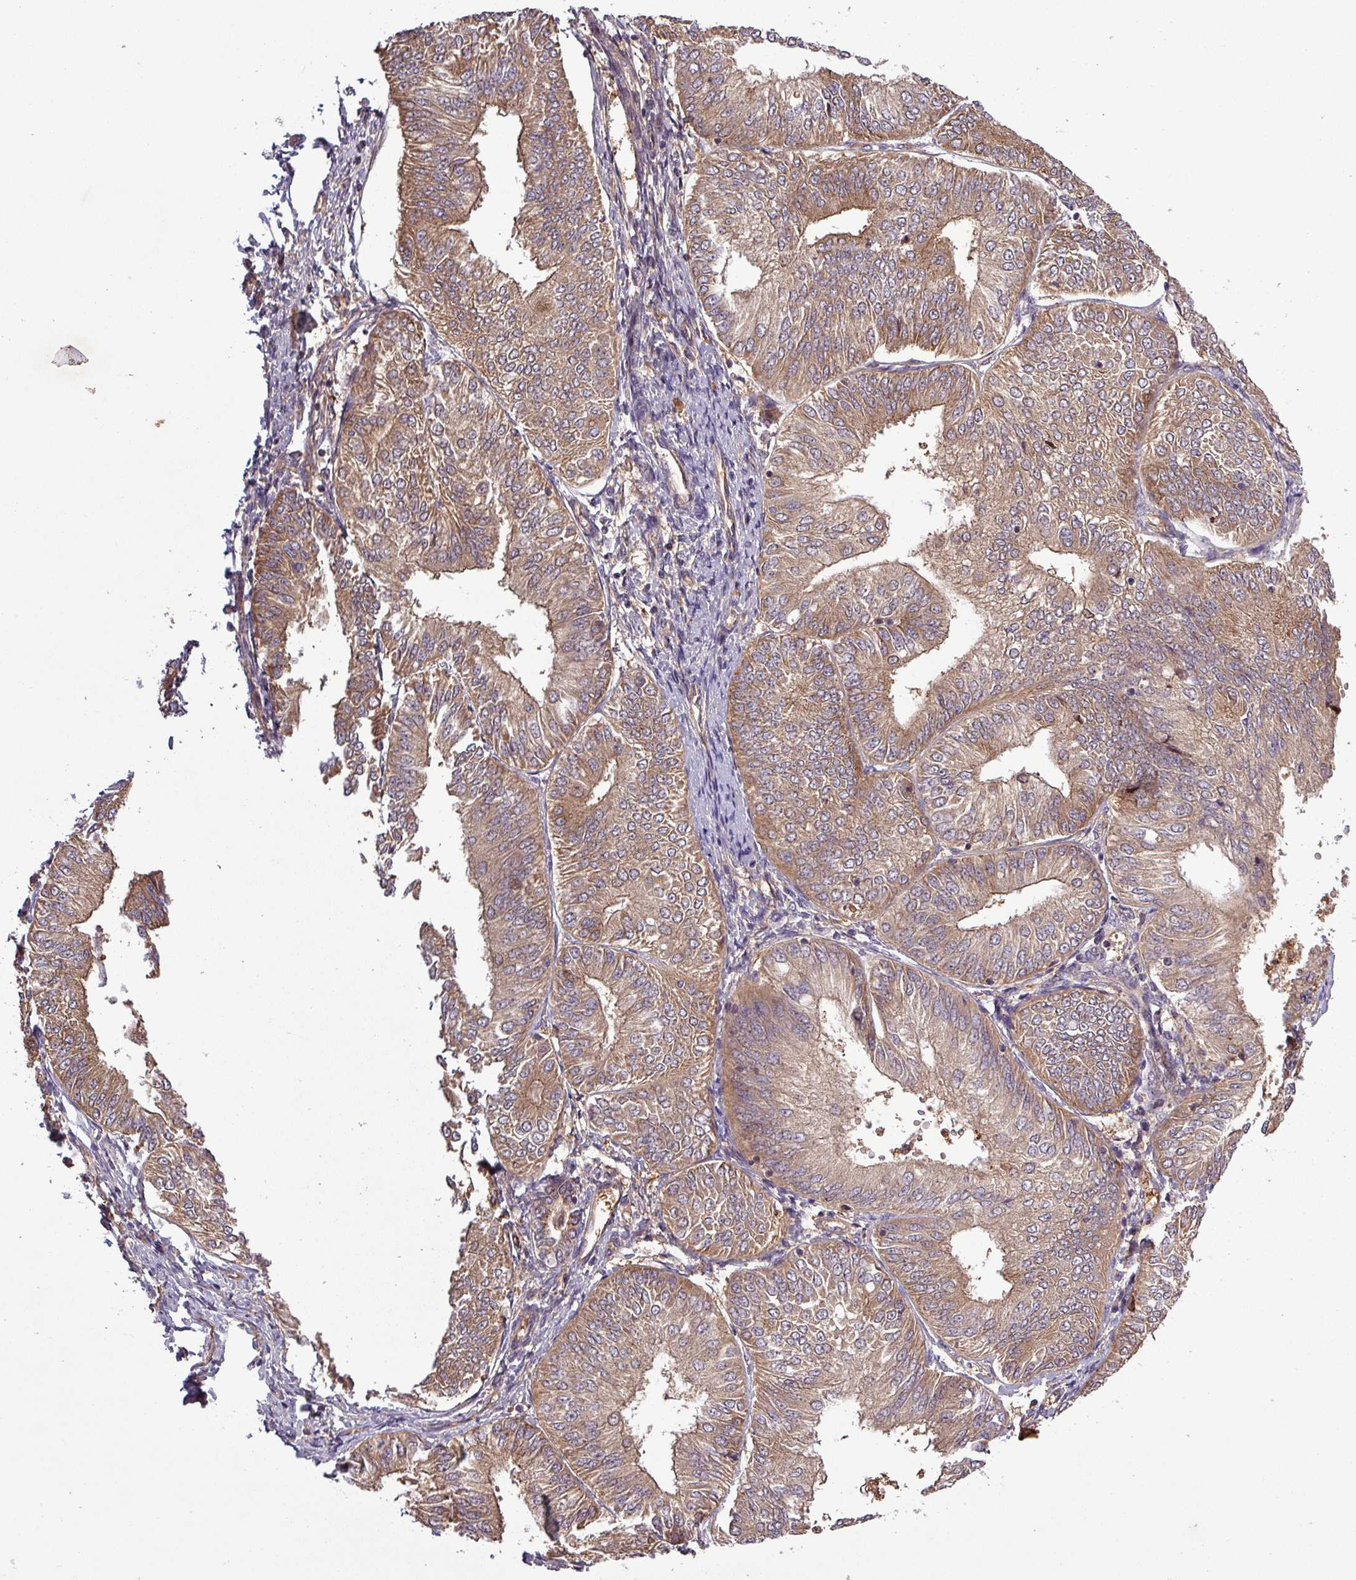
{"staining": {"intensity": "moderate", "quantity": ">75%", "location": "cytoplasmic/membranous"}, "tissue": "endometrial cancer", "cell_type": "Tumor cells", "image_type": "cancer", "snomed": [{"axis": "morphology", "description": "Adenocarcinoma, NOS"}, {"axis": "topography", "description": "Endometrium"}], "caption": "Tumor cells show medium levels of moderate cytoplasmic/membranous positivity in about >75% of cells in human adenocarcinoma (endometrial). The staining was performed using DAB (3,3'-diaminobenzidine), with brown indicating positive protein expression. Nuclei are stained blue with hematoxylin.", "gene": "SIRPB2", "patient": {"sex": "female", "age": 58}}